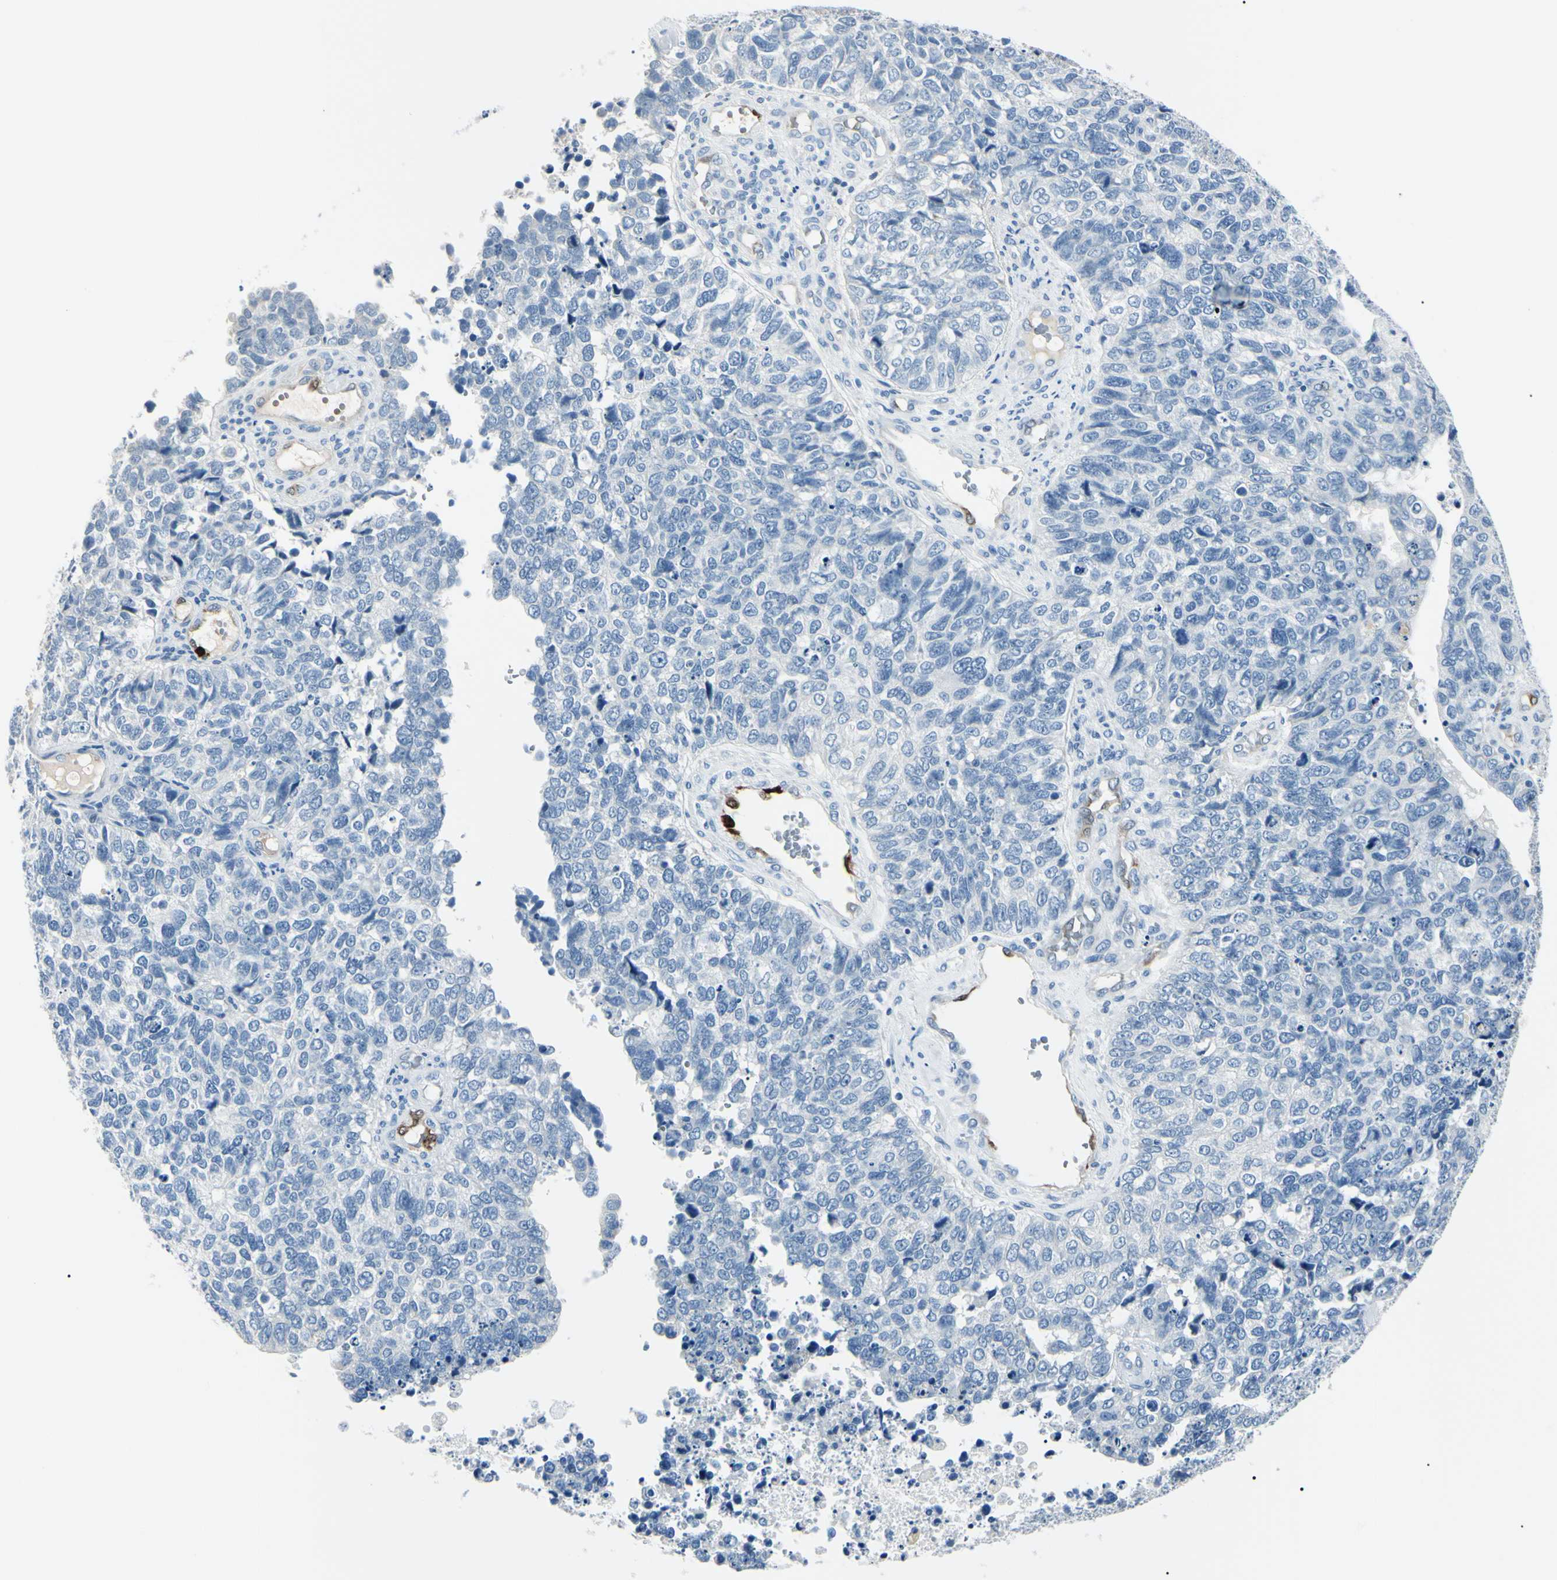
{"staining": {"intensity": "negative", "quantity": "none", "location": "none"}, "tissue": "cervical cancer", "cell_type": "Tumor cells", "image_type": "cancer", "snomed": [{"axis": "morphology", "description": "Squamous cell carcinoma, NOS"}, {"axis": "topography", "description": "Cervix"}], "caption": "This is an IHC image of squamous cell carcinoma (cervical). There is no staining in tumor cells.", "gene": "CA2", "patient": {"sex": "female", "age": 63}}